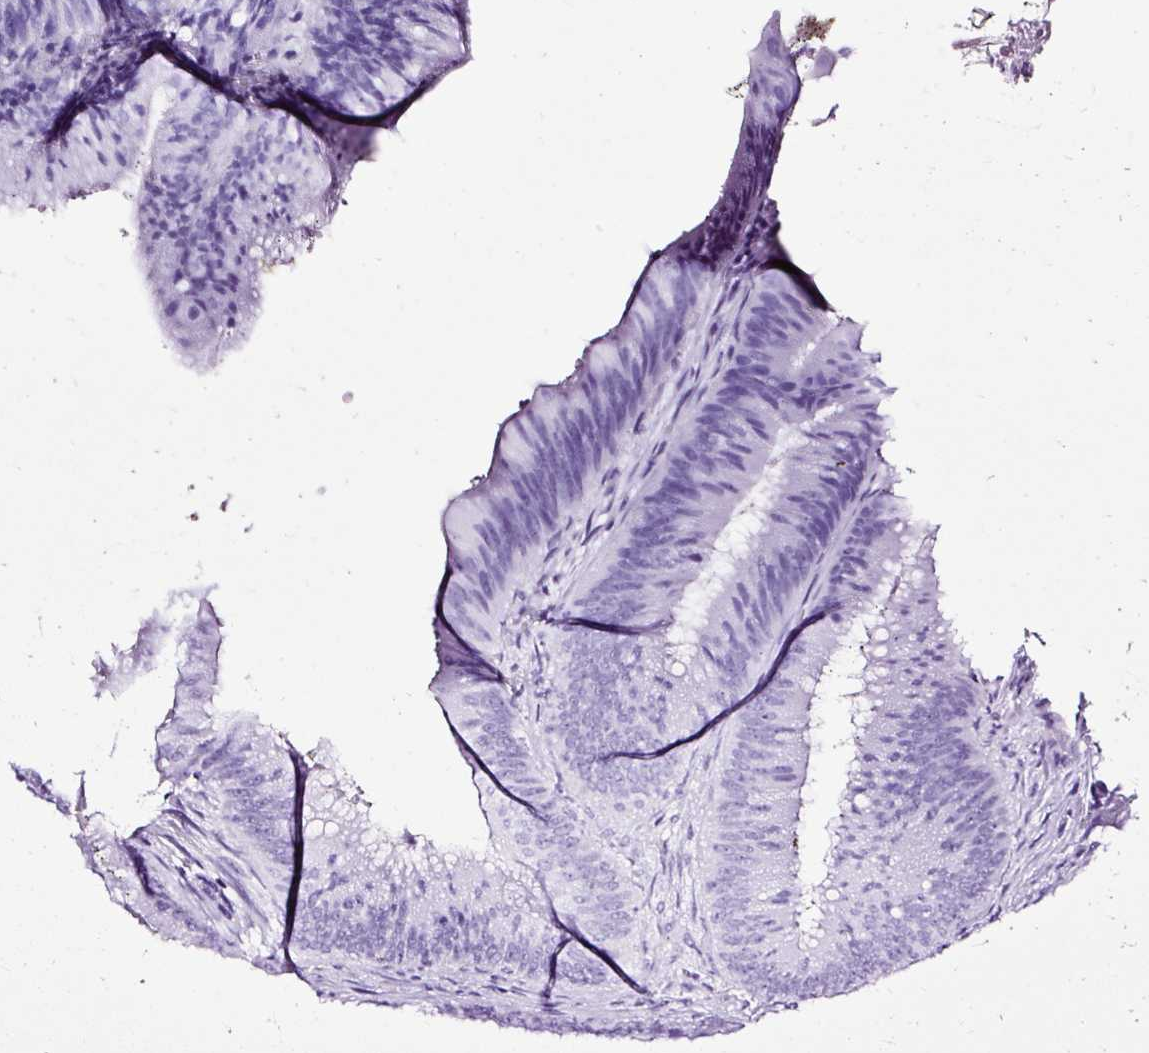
{"staining": {"intensity": "negative", "quantity": "none", "location": "none"}, "tissue": "colorectal cancer", "cell_type": "Tumor cells", "image_type": "cancer", "snomed": [{"axis": "morphology", "description": "Adenocarcinoma, NOS"}, {"axis": "topography", "description": "Colon"}], "caption": "Immunohistochemical staining of human adenocarcinoma (colorectal) displays no significant expression in tumor cells. (Brightfield microscopy of DAB IHC at high magnification).", "gene": "SLC8A2", "patient": {"sex": "female", "age": 43}}